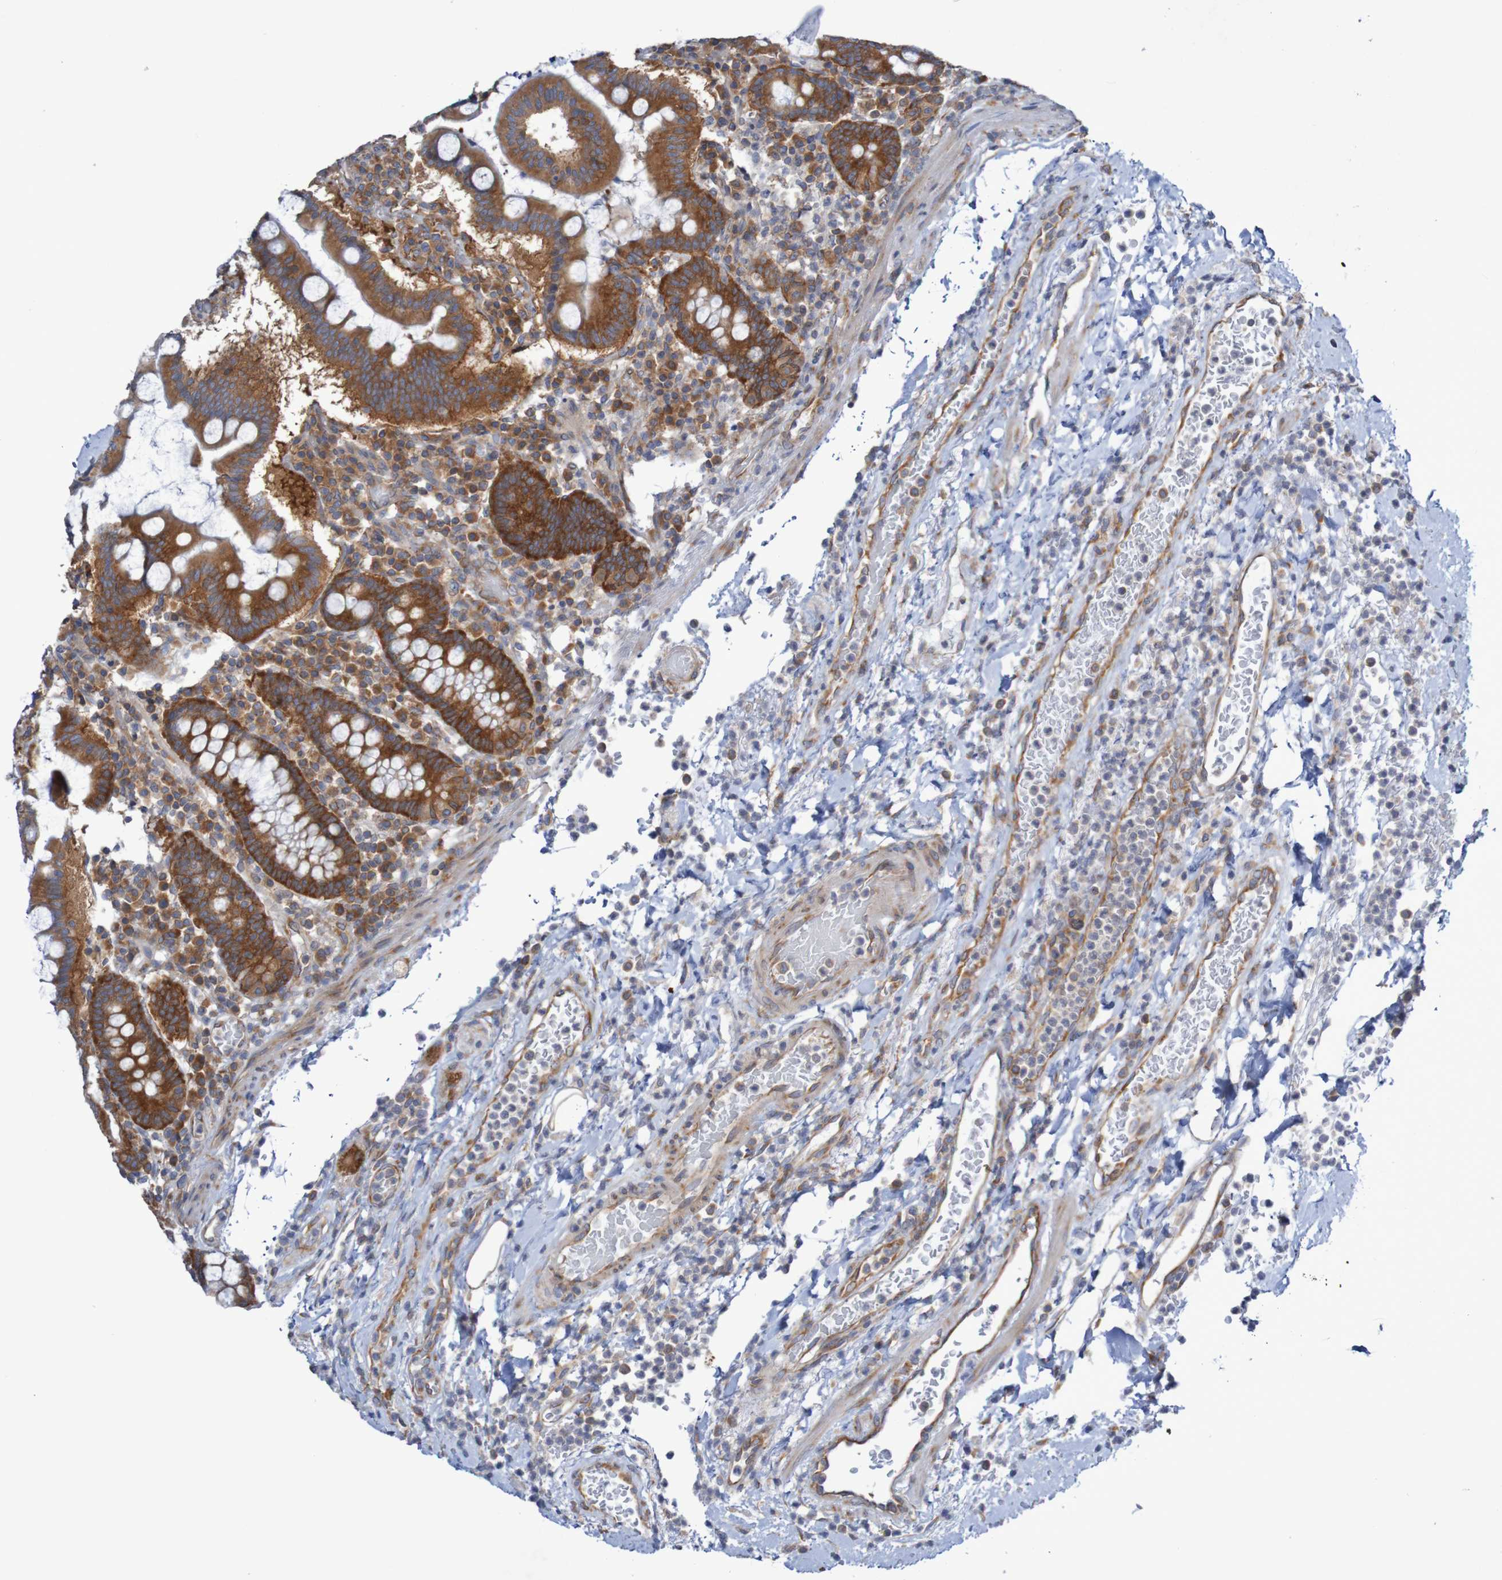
{"staining": {"intensity": "strong", "quantity": ">75%", "location": "cytoplasmic/membranous"}, "tissue": "stomach", "cell_type": "Glandular cells", "image_type": "normal", "snomed": [{"axis": "morphology", "description": "Normal tissue, NOS"}, {"axis": "topography", "description": "Stomach, upper"}], "caption": "IHC (DAB) staining of normal human stomach displays strong cytoplasmic/membranous protein expression in approximately >75% of glandular cells. (Stains: DAB in brown, nuclei in blue, Microscopy: brightfield microscopy at high magnification).", "gene": "LRRC47", "patient": {"sex": "male", "age": 68}}